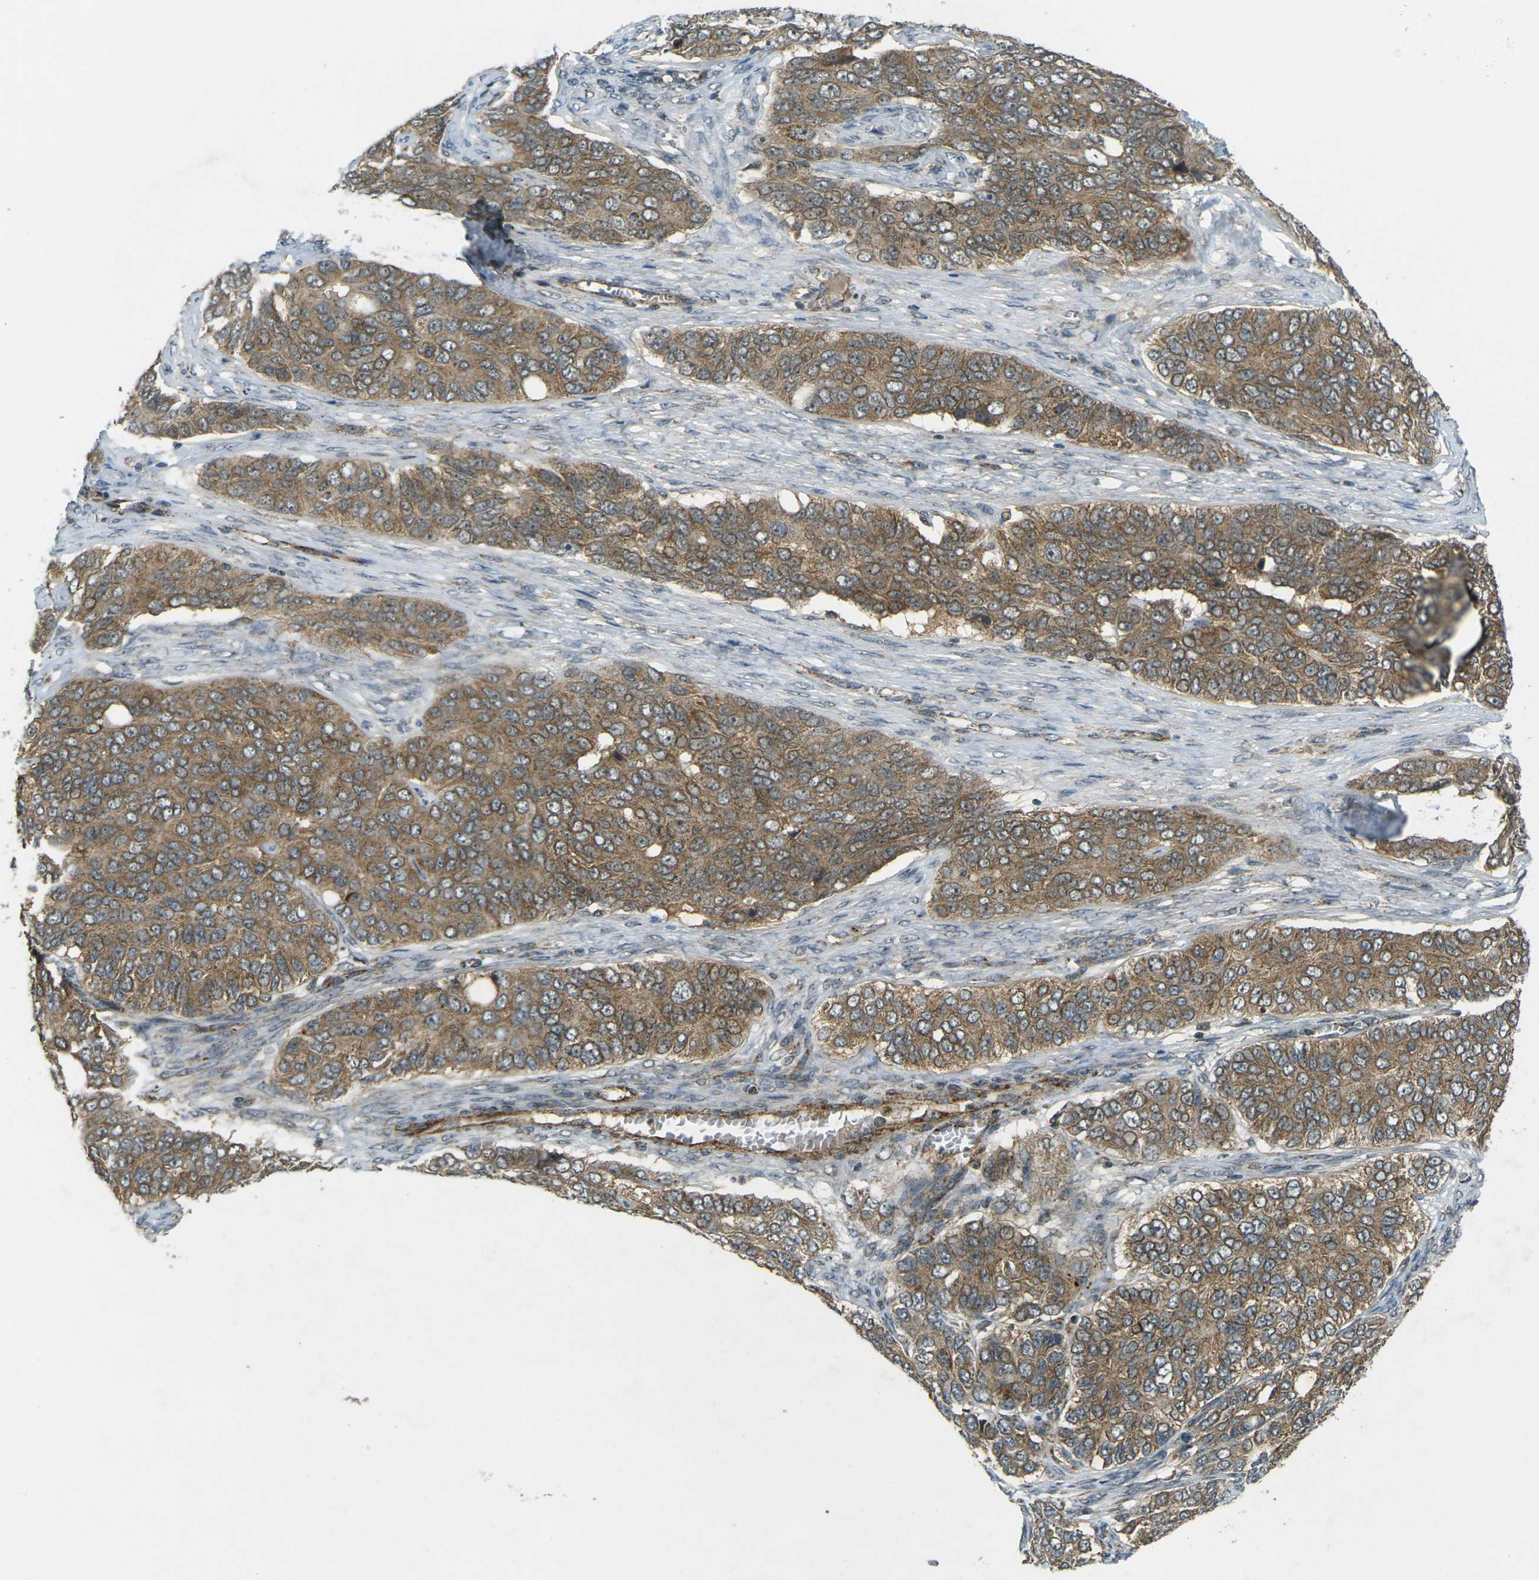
{"staining": {"intensity": "moderate", "quantity": ">75%", "location": "cytoplasmic/membranous"}, "tissue": "ovarian cancer", "cell_type": "Tumor cells", "image_type": "cancer", "snomed": [{"axis": "morphology", "description": "Carcinoma, endometroid"}, {"axis": "topography", "description": "Ovary"}], "caption": "Ovarian cancer stained with IHC exhibits moderate cytoplasmic/membranous positivity in about >75% of tumor cells.", "gene": "IGF1R", "patient": {"sex": "female", "age": 51}}